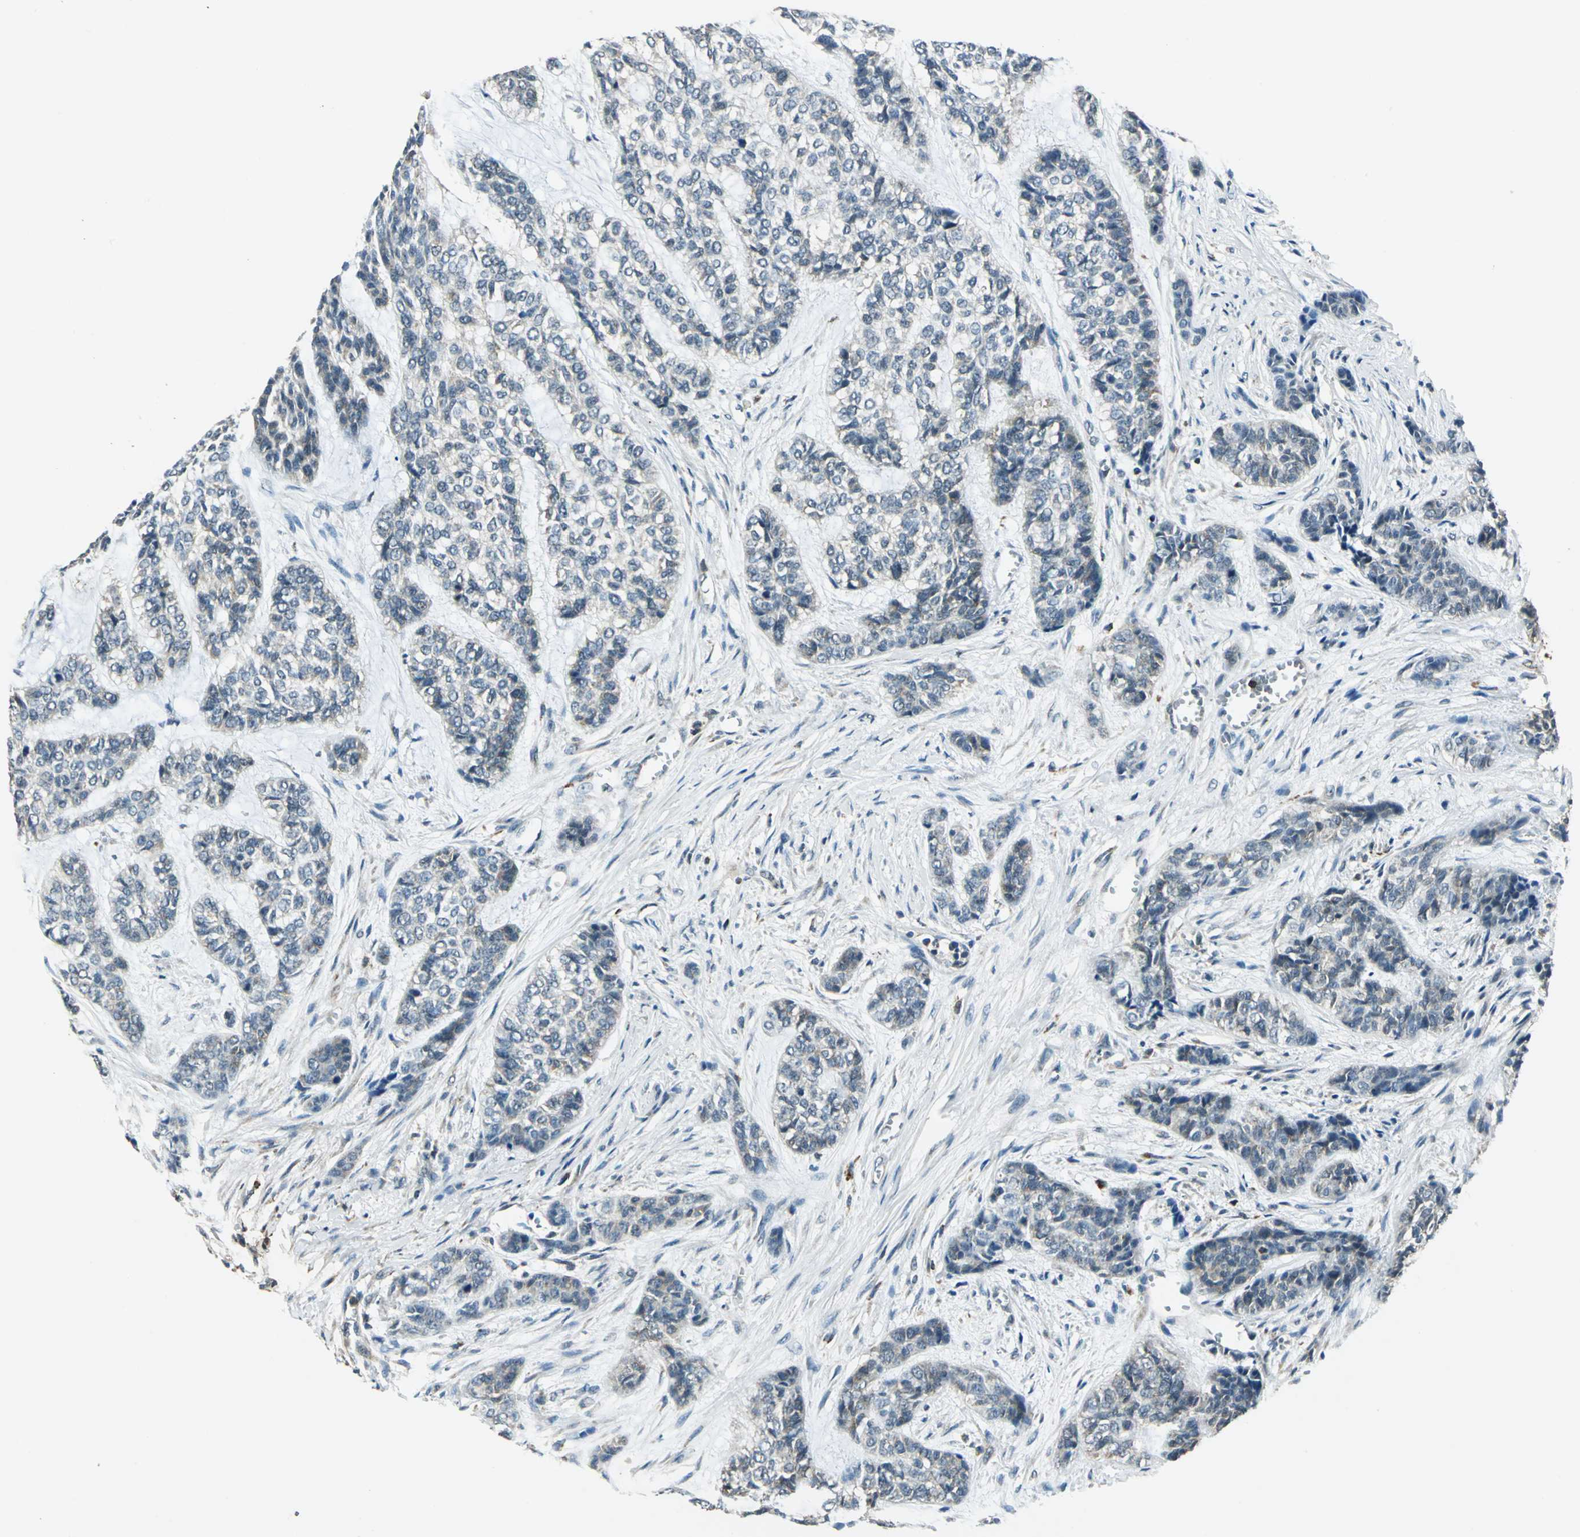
{"staining": {"intensity": "weak", "quantity": "25%-75%", "location": "cytoplasmic/membranous"}, "tissue": "skin cancer", "cell_type": "Tumor cells", "image_type": "cancer", "snomed": [{"axis": "morphology", "description": "Basal cell carcinoma"}, {"axis": "topography", "description": "Skin"}], "caption": "Tumor cells show weak cytoplasmic/membranous expression in approximately 25%-75% of cells in skin cancer.", "gene": "NUDT2", "patient": {"sex": "female", "age": 64}}